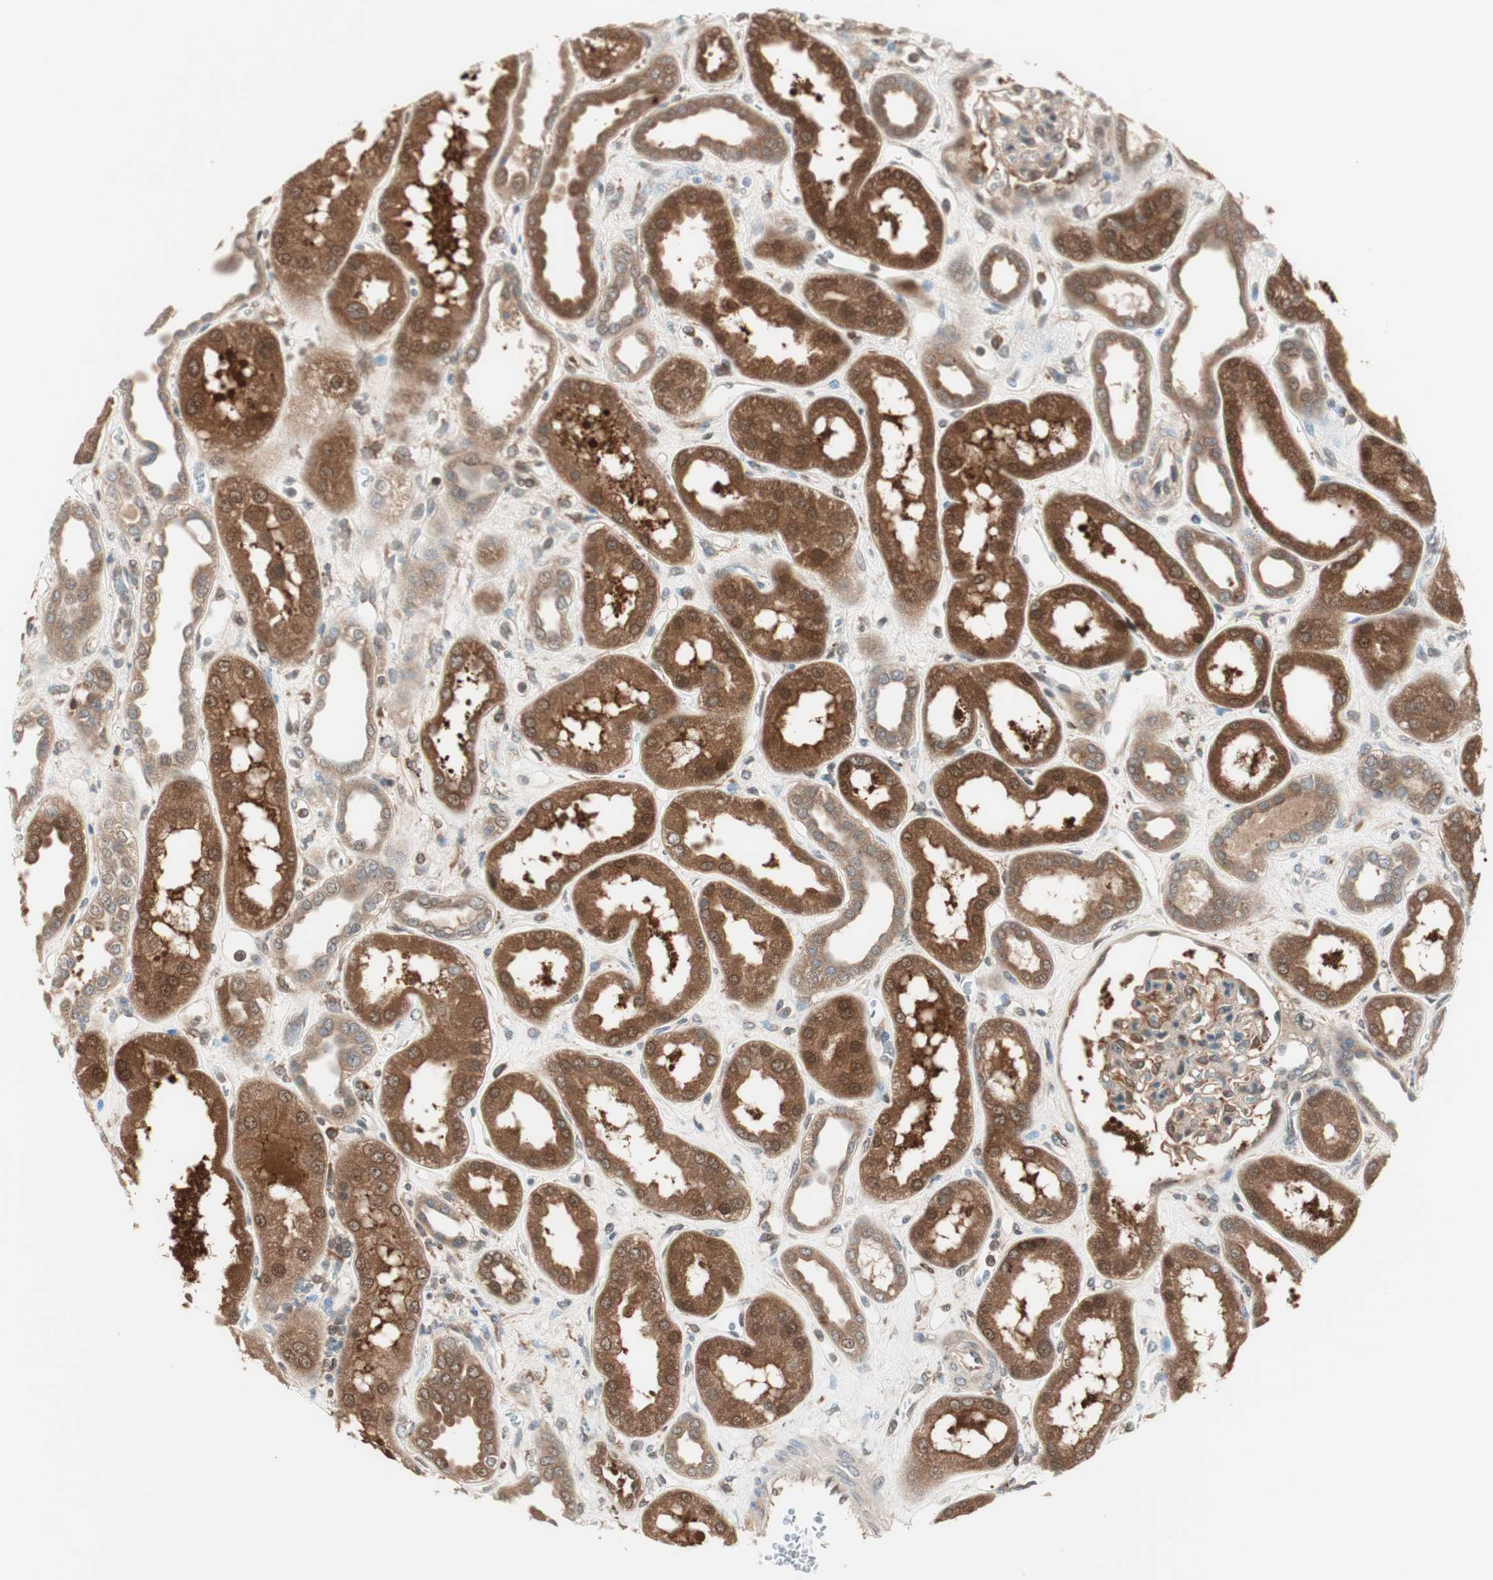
{"staining": {"intensity": "strong", "quantity": "25%-75%", "location": "cytoplasmic/membranous"}, "tissue": "kidney", "cell_type": "Cells in glomeruli", "image_type": "normal", "snomed": [{"axis": "morphology", "description": "Normal tissue, NOS"}, {"axis": "topography", "description": "Kidney"}], "caption": "IHC micrograph of normal kidney stained for a protein (brown), which reveals high levels of strong cytoplasmic/membranous positivity in approximately 25%-75% of cells in glomeruli.", "gene": "GALT", "patient": {"sex": "male", "age": 59}}